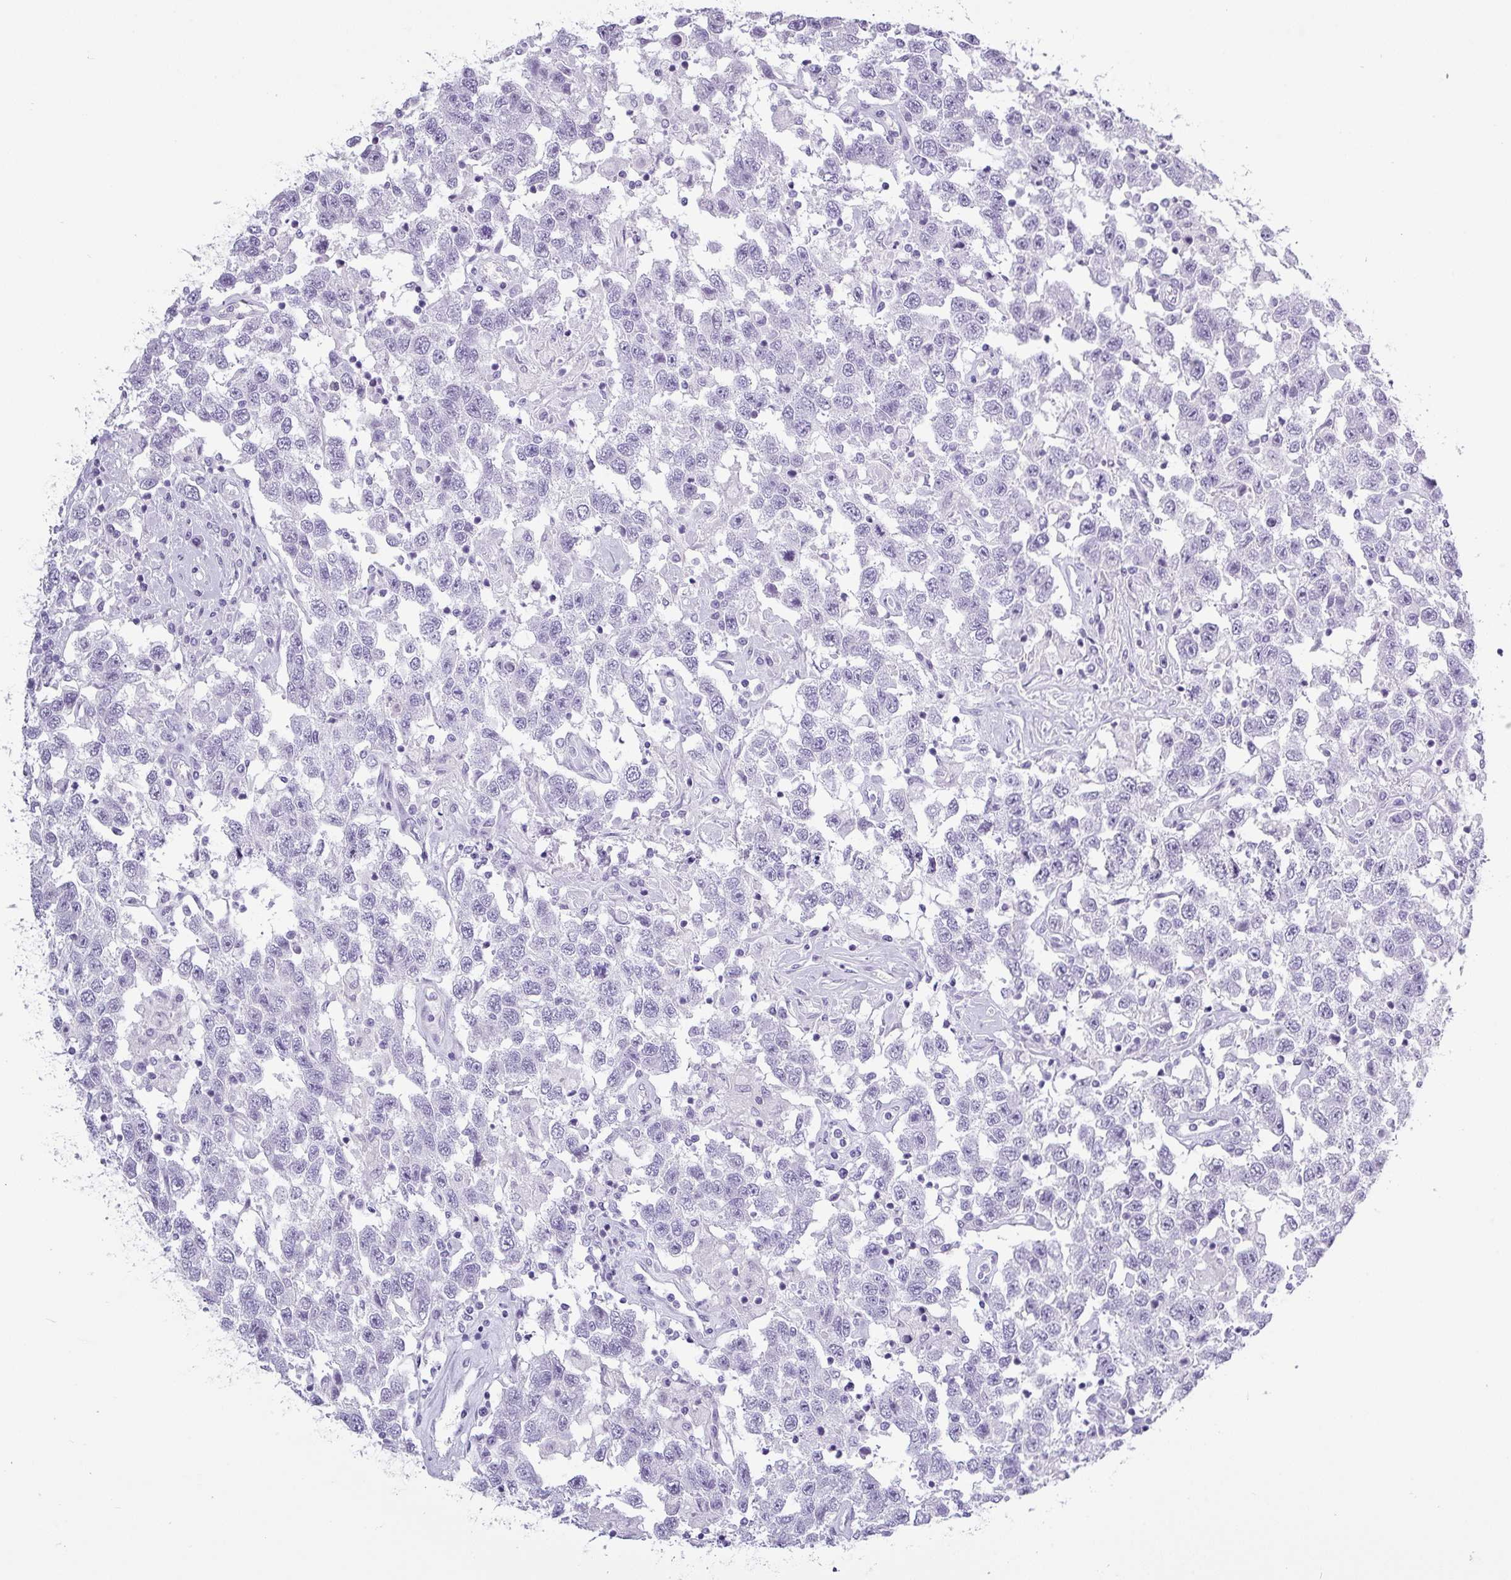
{"staining": {"intensity": "negative", "quantity": "none", "location": "none"}, "tissue": "testis cancer", "cell_type": "Tumor cells", "image_type": "cancer", "snomed": [{"axis": "morphology", "description": "Seminoma, NOS"}, {"axis": "topography", "description": "Testis"}], "caption": "This micrograph is of seminoma (testis) stained with IHC to label a protein in brown with the nuclei are counter-stained blue. There is no positivity in tumor cells.", "gene": "CRYBB2", "patient": {"sex": "male", "age": 41}}